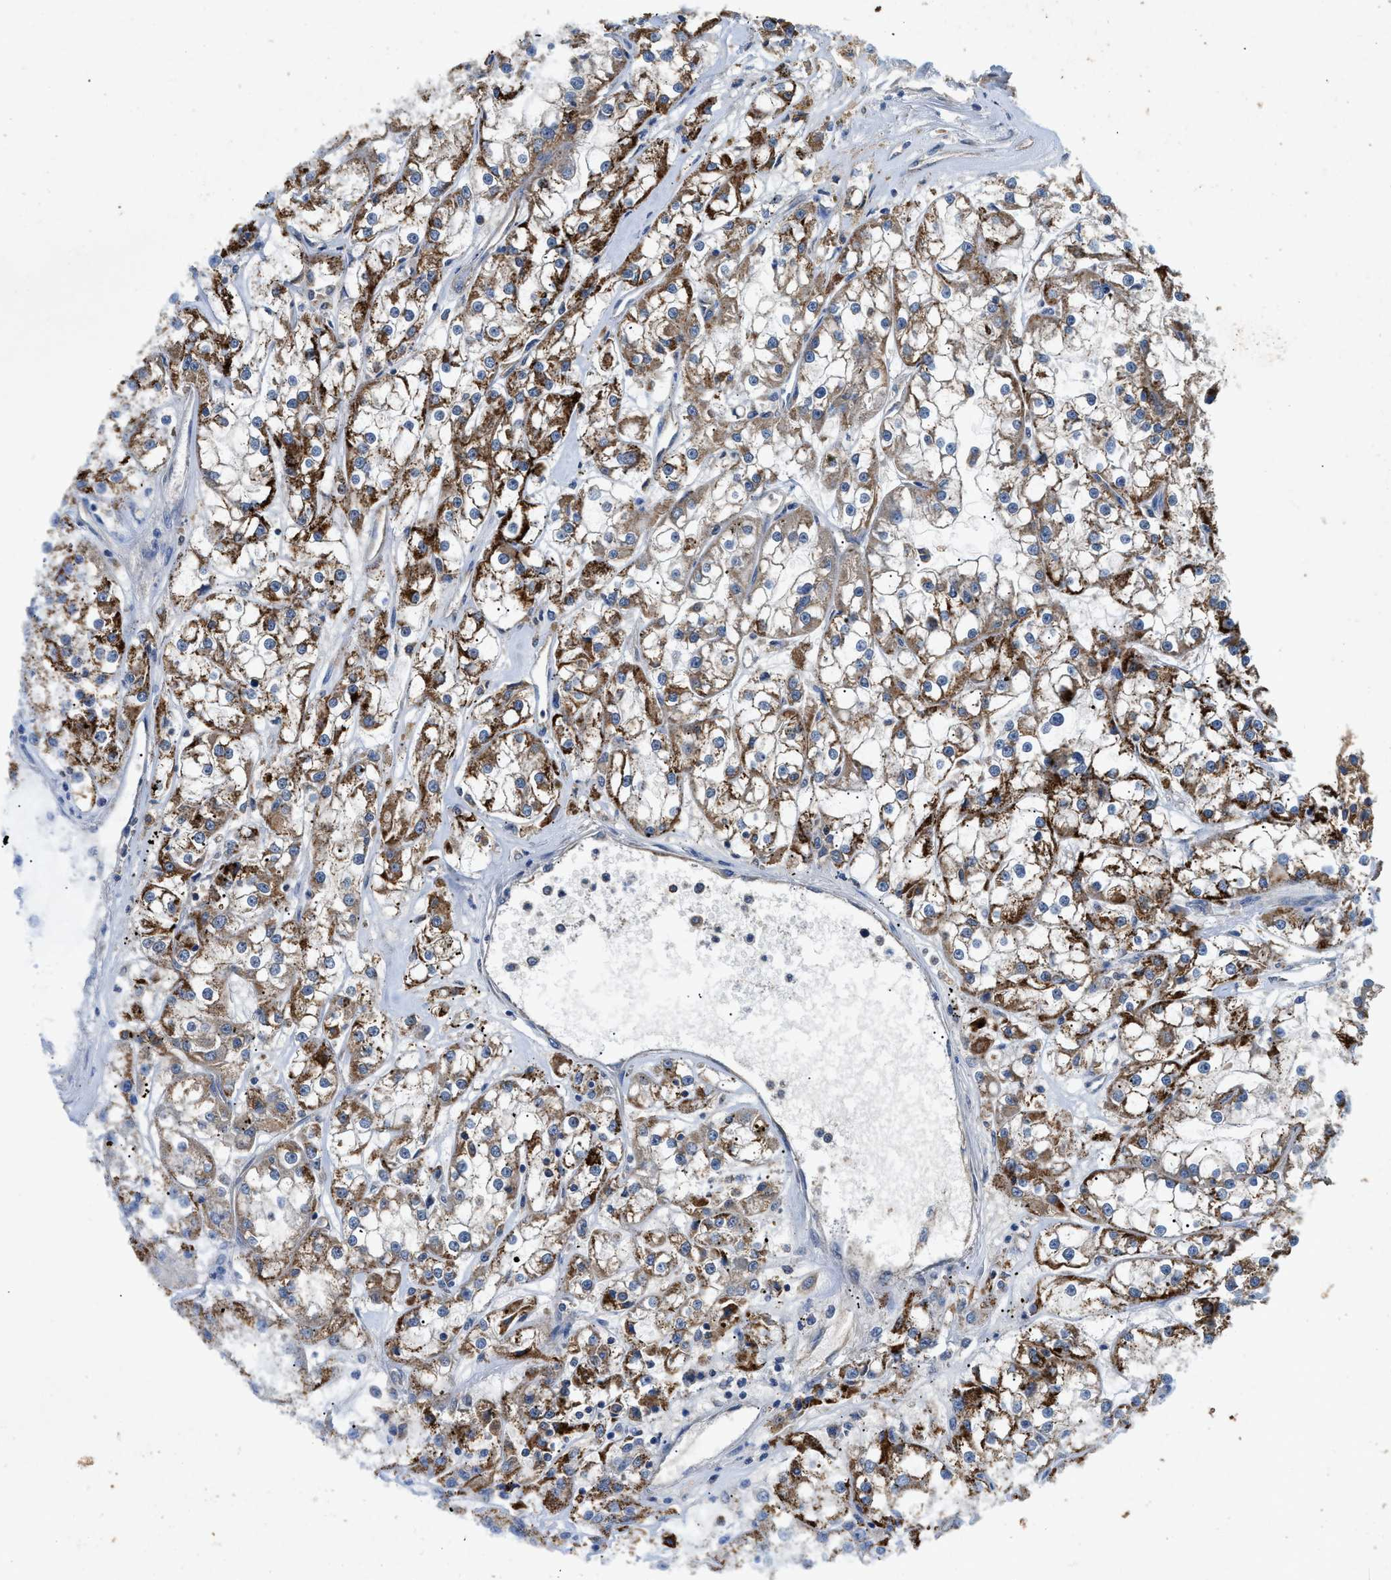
{"staining": {"intensity": "strong", "quantity": "25%-75%", "location": "cytoplasmic/membranous"}, "tissue": "renal cancer", "cell_type": "Tumor cells", "image_type": "cancer", "snomed": [{"axis": "morphology", "description": "Adenocarcinoma, NOS"}, {"axis": "topography", "description": "Kidney"}], "caption": "Immunohistochemical staining of human renal adenocarcinoma shows high levels of strong cytoplasmic/membranous expression in approximately 25%-75% of tumor cells.", "gene": "CDK15", "patient": {"sex": "female", "age": 52}}